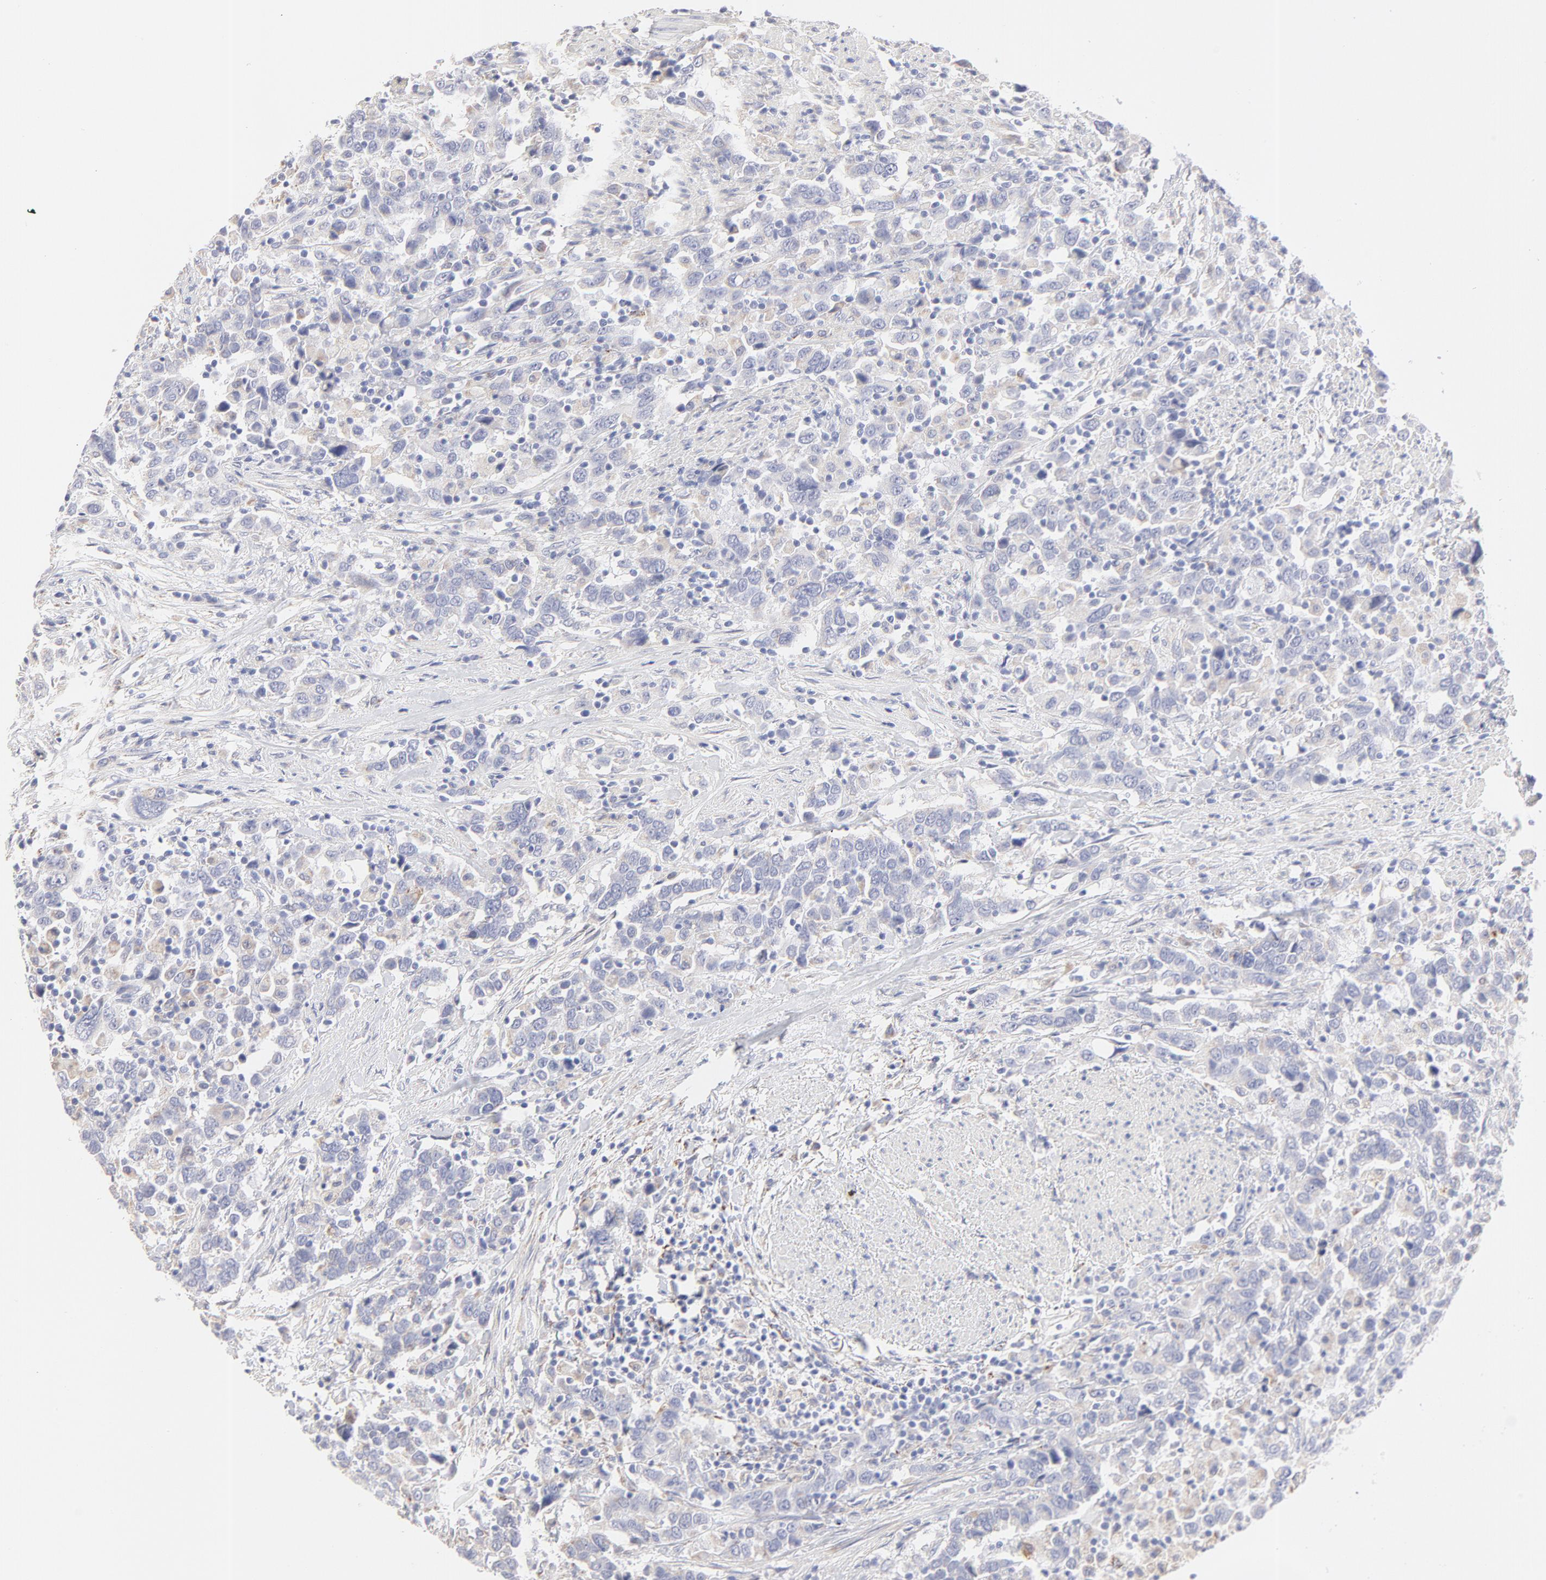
{"staining": {"intensity": "negative", "quantity": "none", "location": "none"}, "tissue": "urothelial cancer", "cell_type": "Tumor cells", "image_type": "cancer", "snomed": [{"axis": "morphology", "description": "Urothelial carcinoma, High grade"}, {"axis": "topography", "description": "Urinary bladder"}], "caption": "A histopathology image of human urothelial carcinoma (high-grade) is negative for staining in tumor cells.", "gene": "TST", "patient": {"sex": "male", "age": 61}}